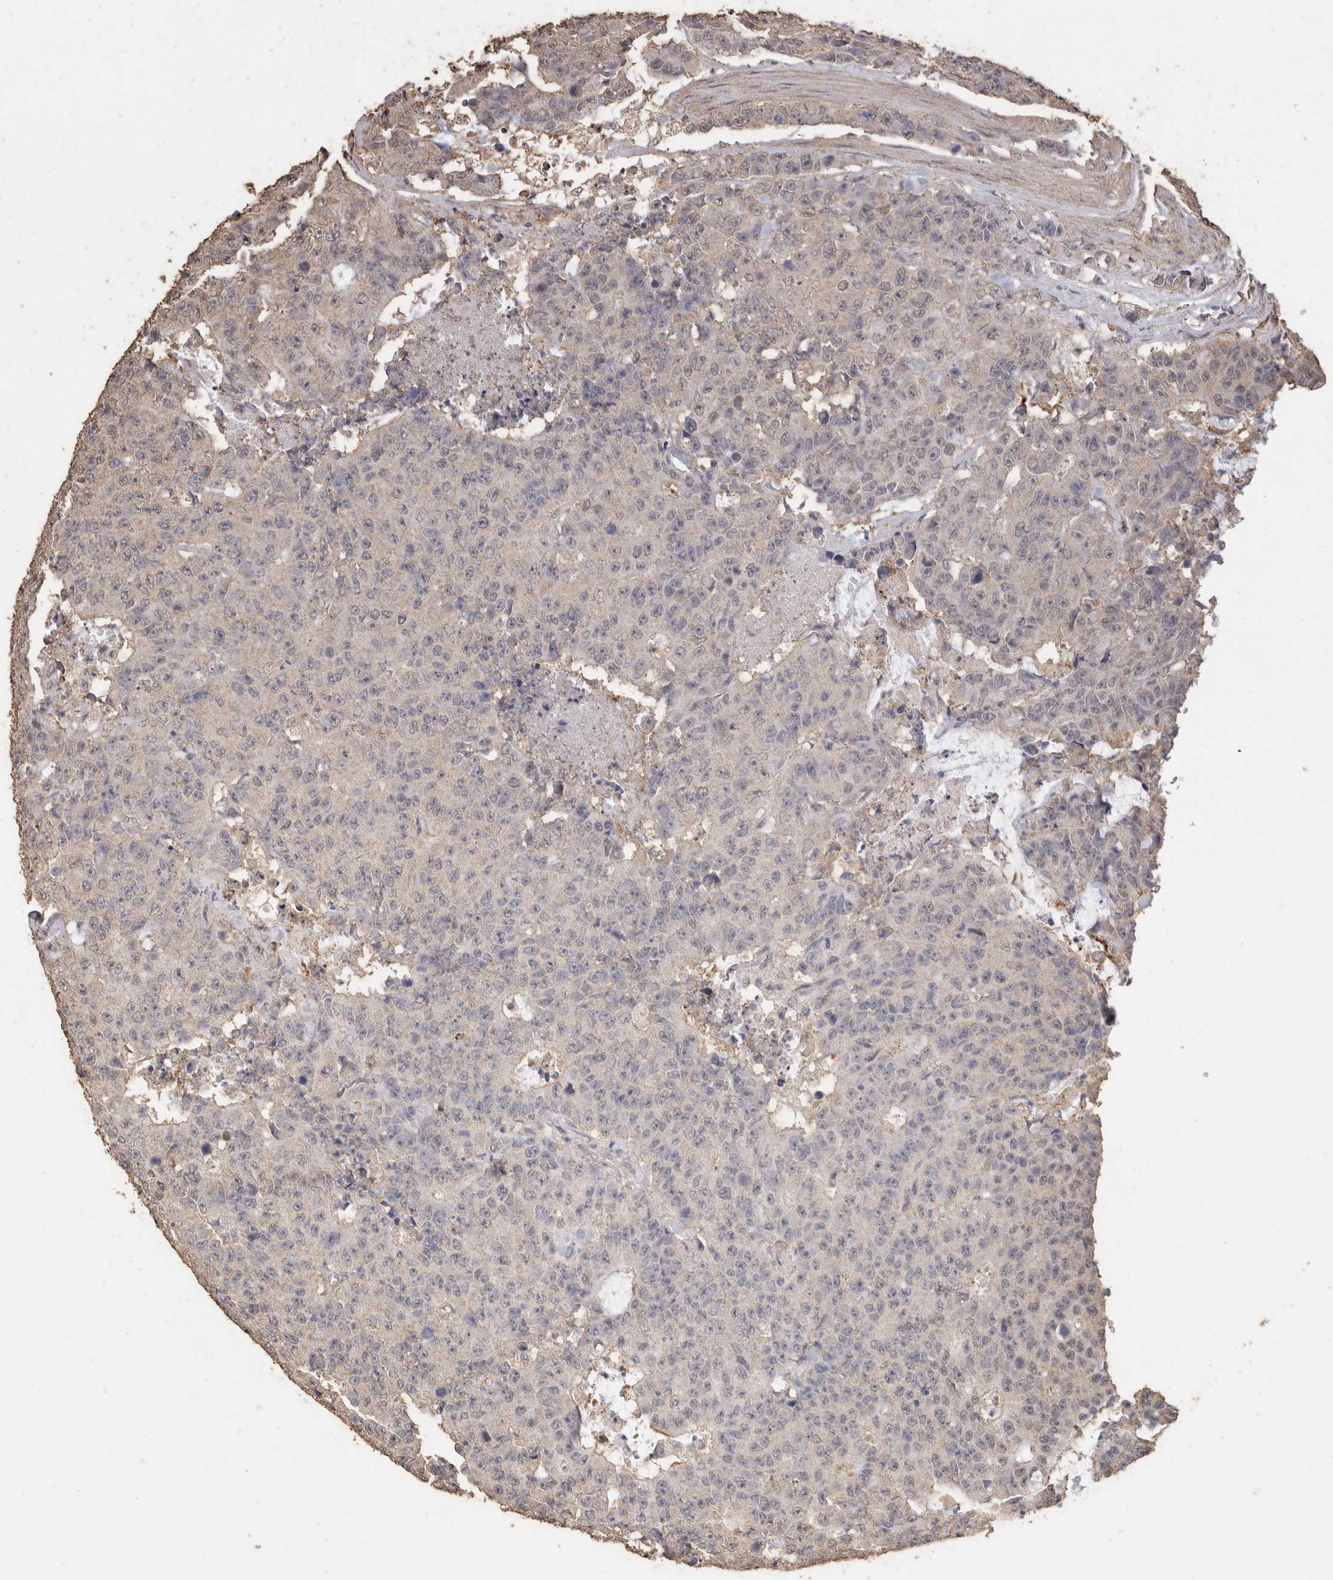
{"staining": {"intensity": "negative", "quantity": "none", "location": "none"}, "tissue": "colorectal cancer", "cell_type": "Tumor cells", "image_type": "cancer", "snomed": [{"axis": "morphology", "description": "Adenocarcinoma, NOS"}, {"axis": "topography", "description": "Colon"}], "caption": "The IHC micrograph has no significant expression in tumor cells of colorectal cancer (adenocarcinoma) tissue.", "gene": "CX3CL1", "patient": {"sex": "female", "age": 86}}